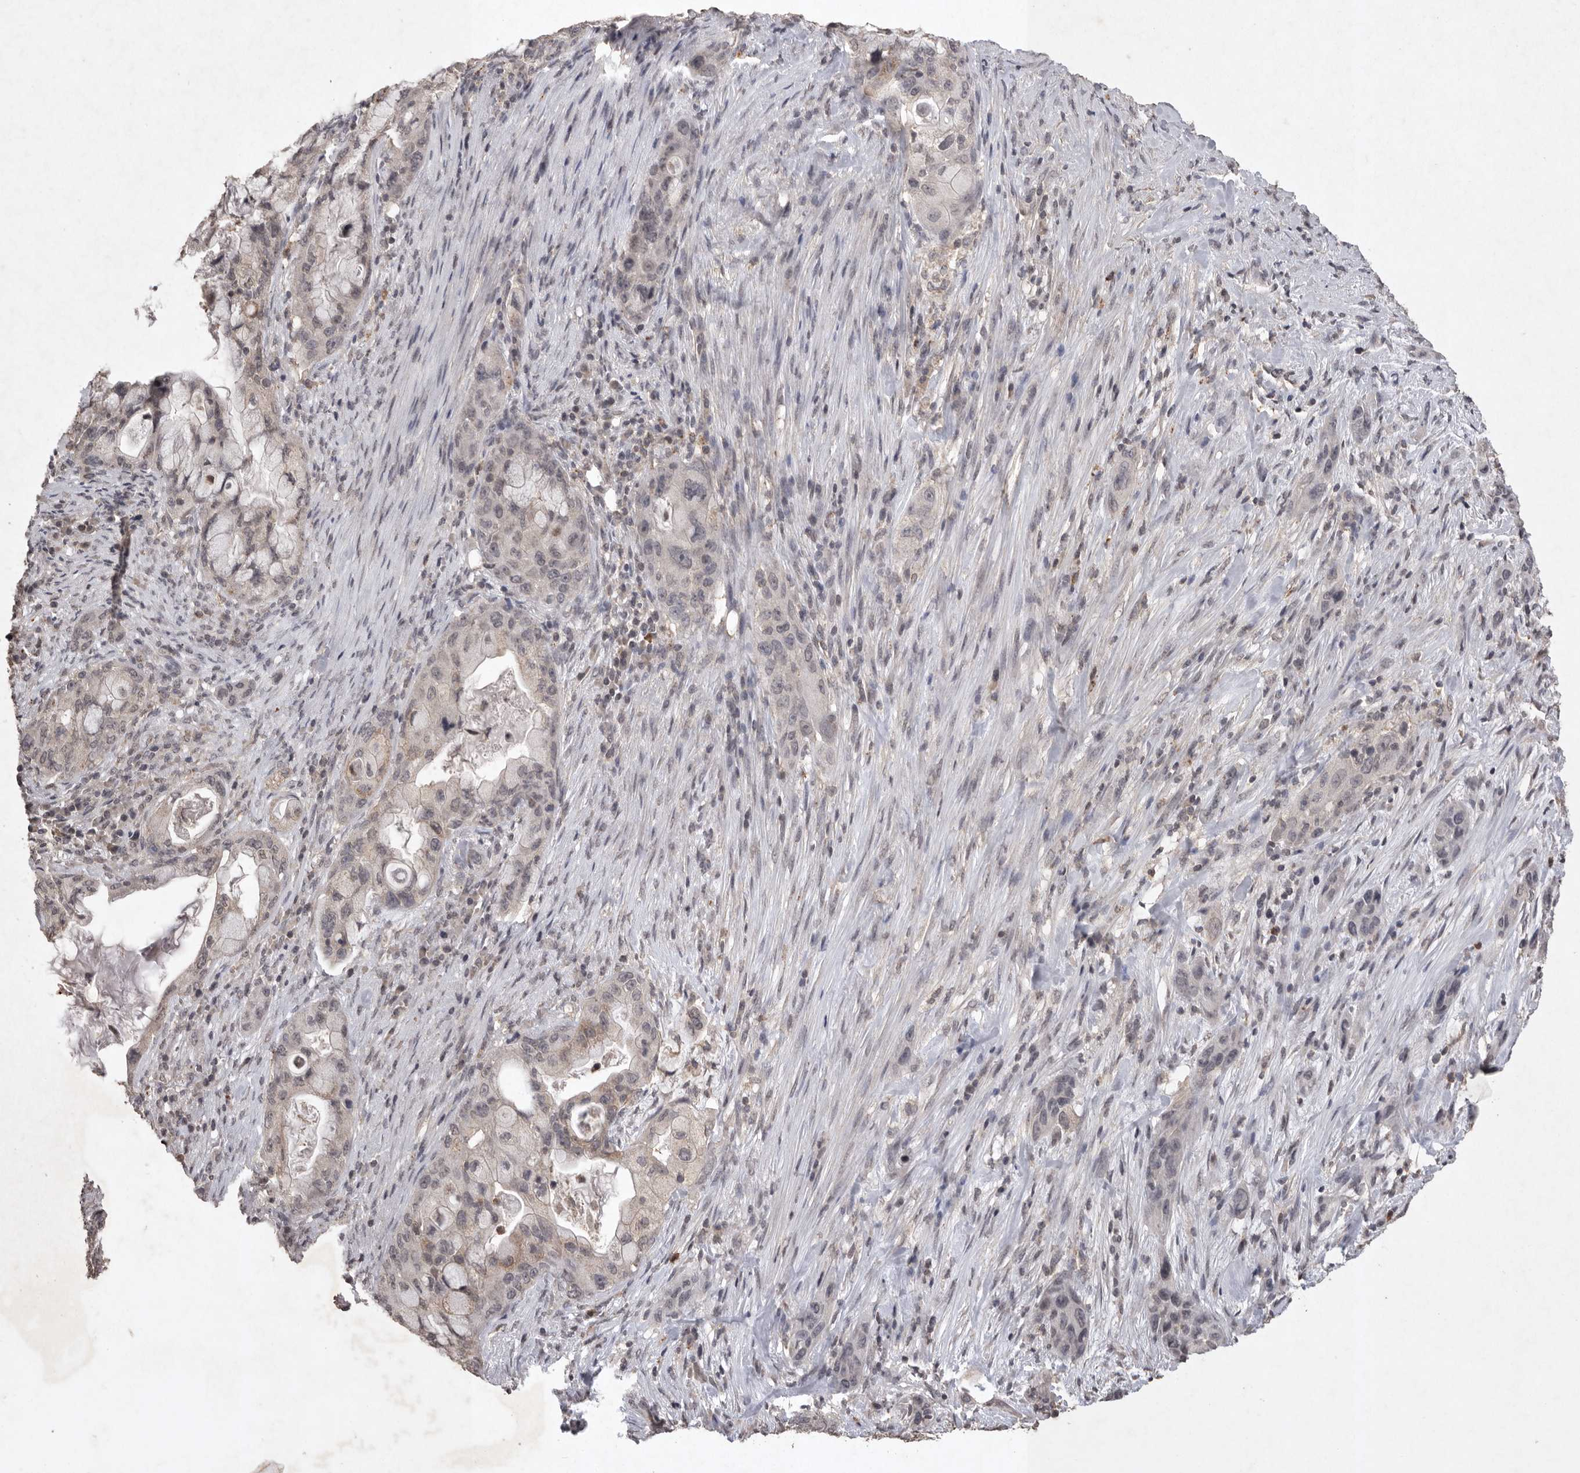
{"staining": {"intensity": "weak", "quantity": "<25%", "location": "cytoplasmic/membranous"}, "tissue": "pancreatic cancer", "cell_type": "Tumor cells", "image_type": "cancer", "snomed": [{"axis": "morphology", "description": "Adenocarcinoma, NOS"}, {"axis": "topography", "description": "Pancreas"}], "caption": "High magnification brightfield microscopy of pancreatic adenocarcinoma stained with DAB (brown) and counterstained with hematoxylin (blue): tumor cells show no significant positivity. The staining was performed using DAB (3,3'-diaminobenzidine) to visualize the protein expression in brown, while the nuclei were stained in blue with hematoxylin (Magnification: 20x).", "gene": "APLNR", "patient": {"sex": "male", "age": 53}}